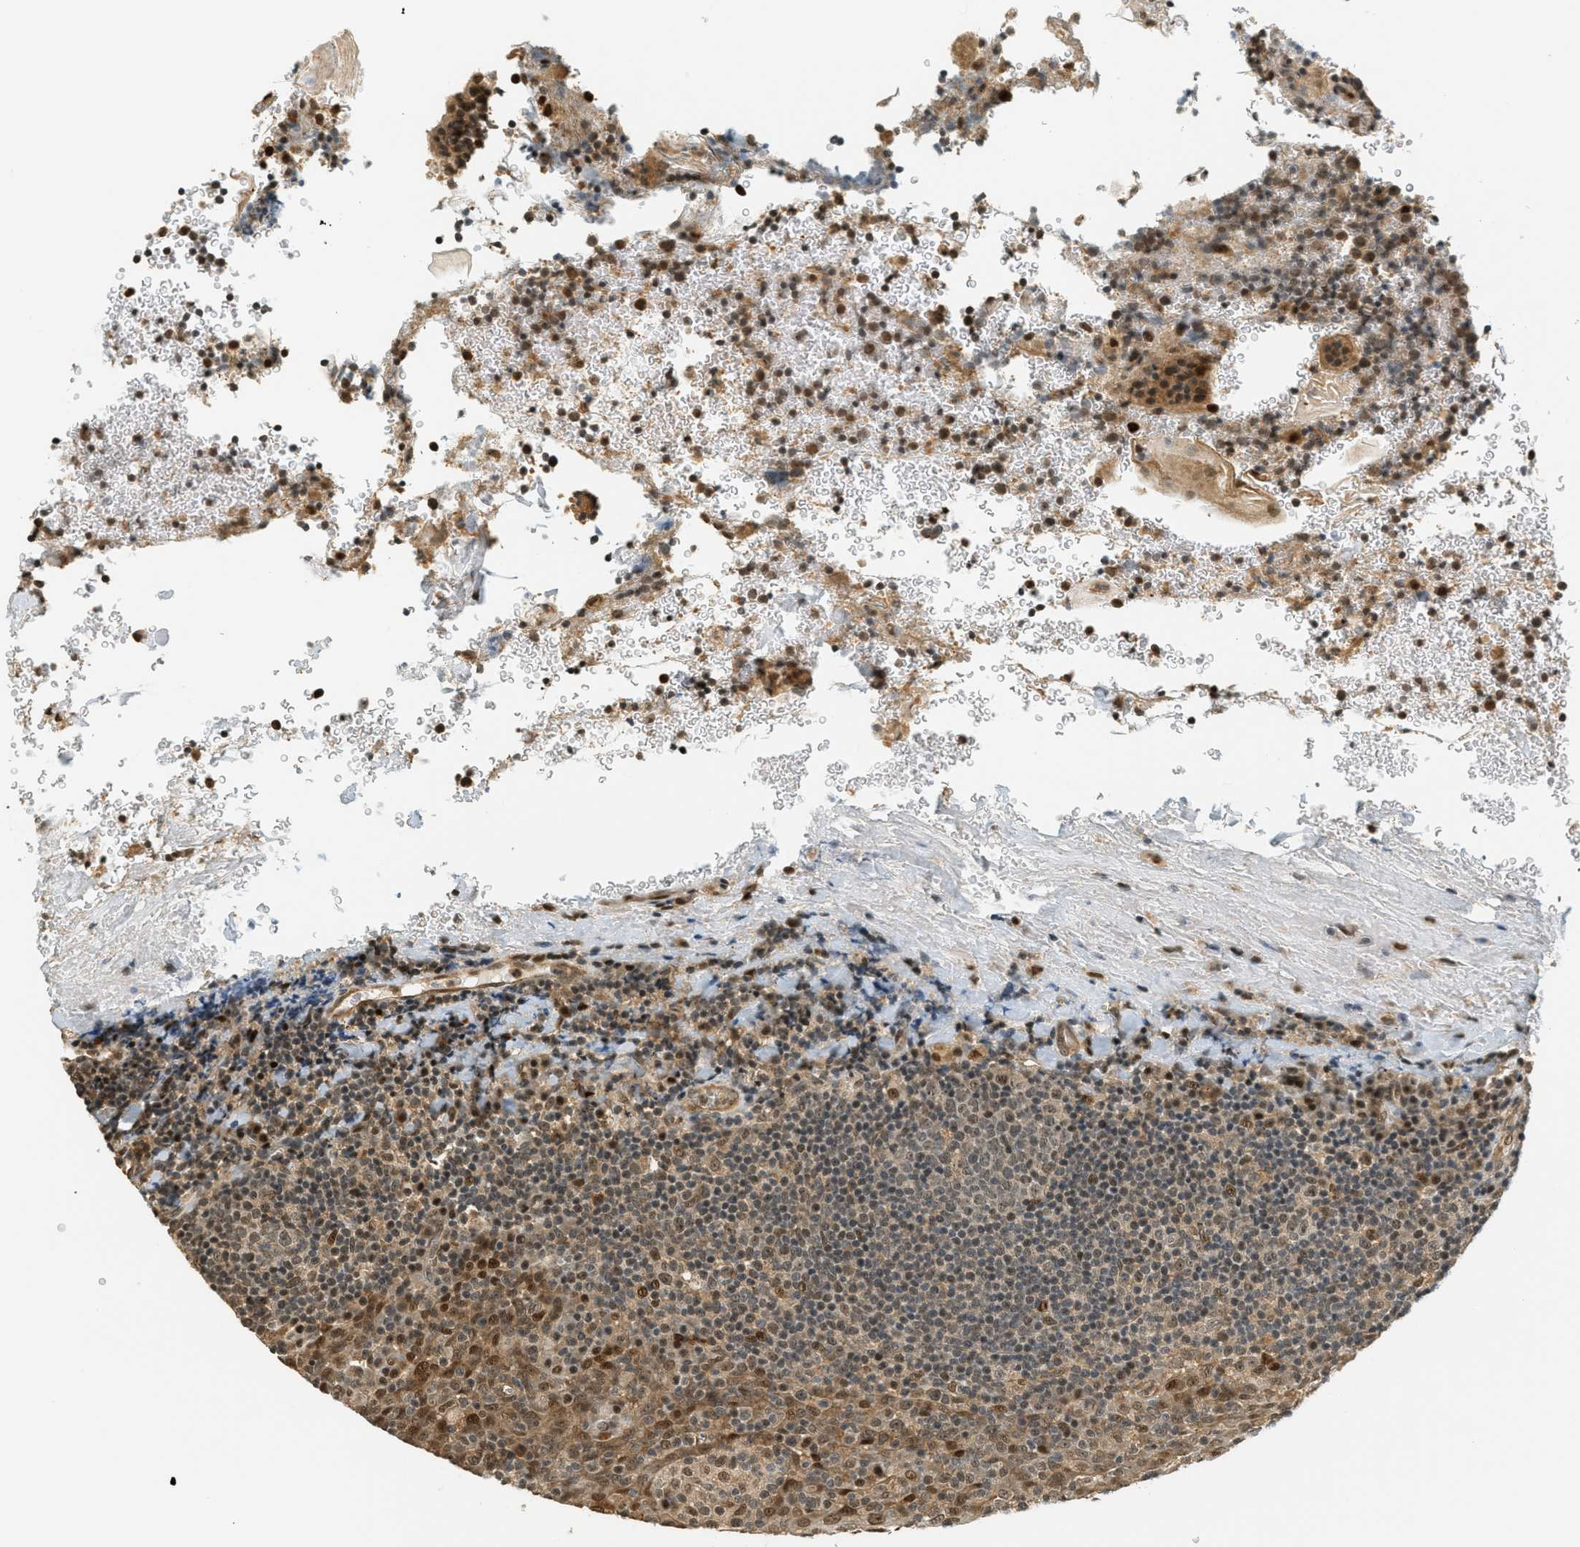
{"staining": {"intensity": "moderate", "quantity": ">75%", "location": "cytoplasmic/membranous,nuclear"}, "tissue": "tonsil", "cell_type": "Germinal center cells", "image_type": "normal", "snomed": [{"axis": "morphology", "description": "Normal tissue, NOS"}, {"axis": "topography", "description": "Tonsil"}], "caption": "Immunohistochemical staining of benign tonsil reveals medium levels of moderate cytoplasmic/membranous,nuclear positivity in about >75% of germinal center cells. (Stains: DAB (3,3'-diaminobenzidine) in brown, nuclei in blue, Microscopy: brightfield microscopy at high magnification).", "gene": "FOXM1", "patient": {"sex": "male", "age": 17}}